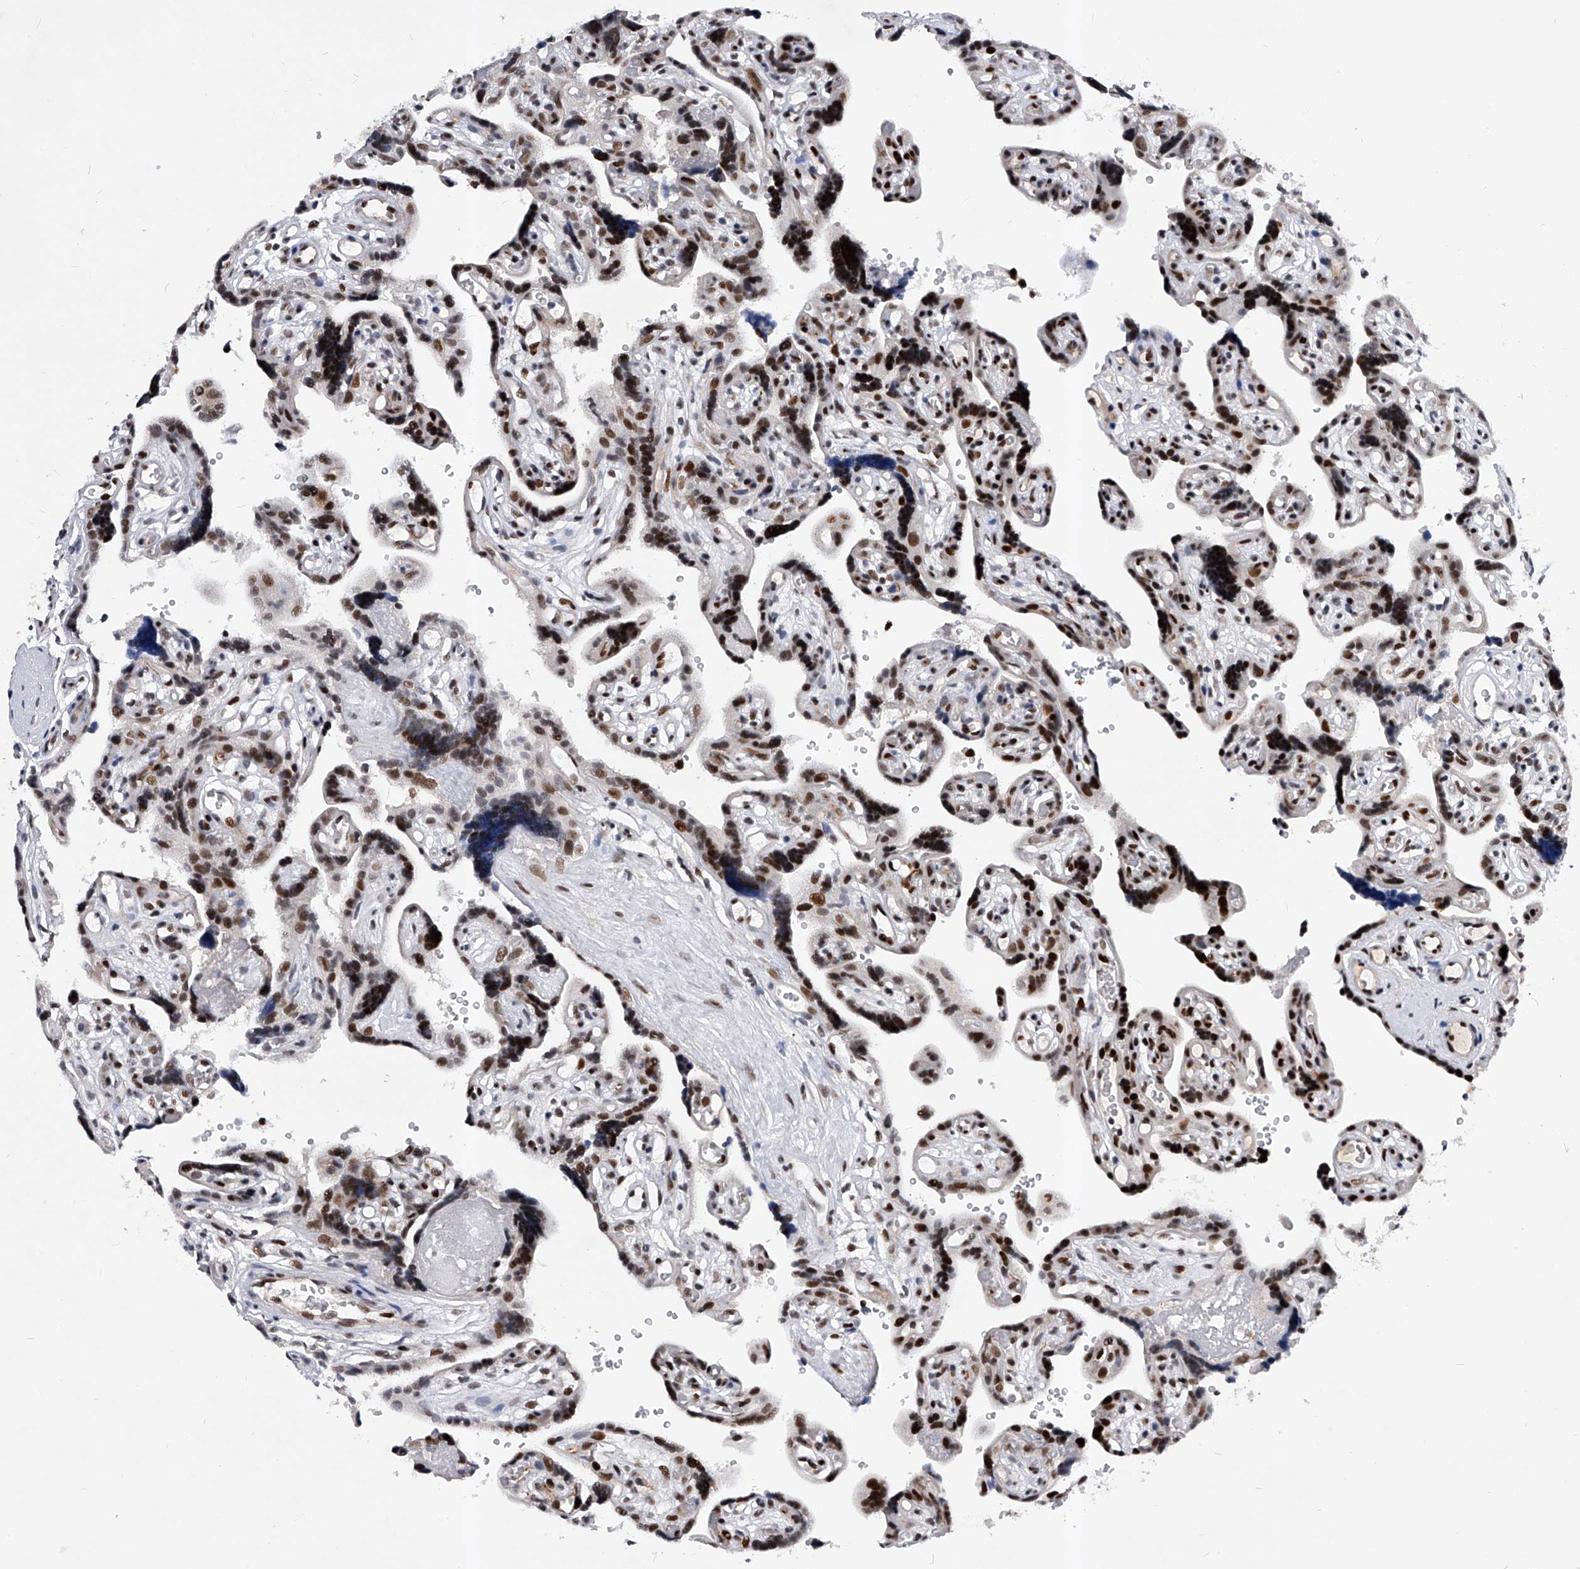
{"staining": {"intensity": "moderate", "quantity": ">75%", "location": "nuclear"}, "tissue": "placenta", "cell_type": "Decidual cells", "image_type": "normal", "snomed": [{"axis": "morphology", "description": "Normal tissue, NOS"}, {"axis": "topography", "description": "Placenta"}], "caption": "An immunohistochemistry (IHC) histopathology image of normal tissue is shown. Protein staining in brown shows moderate nuclear positivity in placenta within decidual cells.", "gene": "TESK2", "patient": {"sex": "female", "age": 30}}